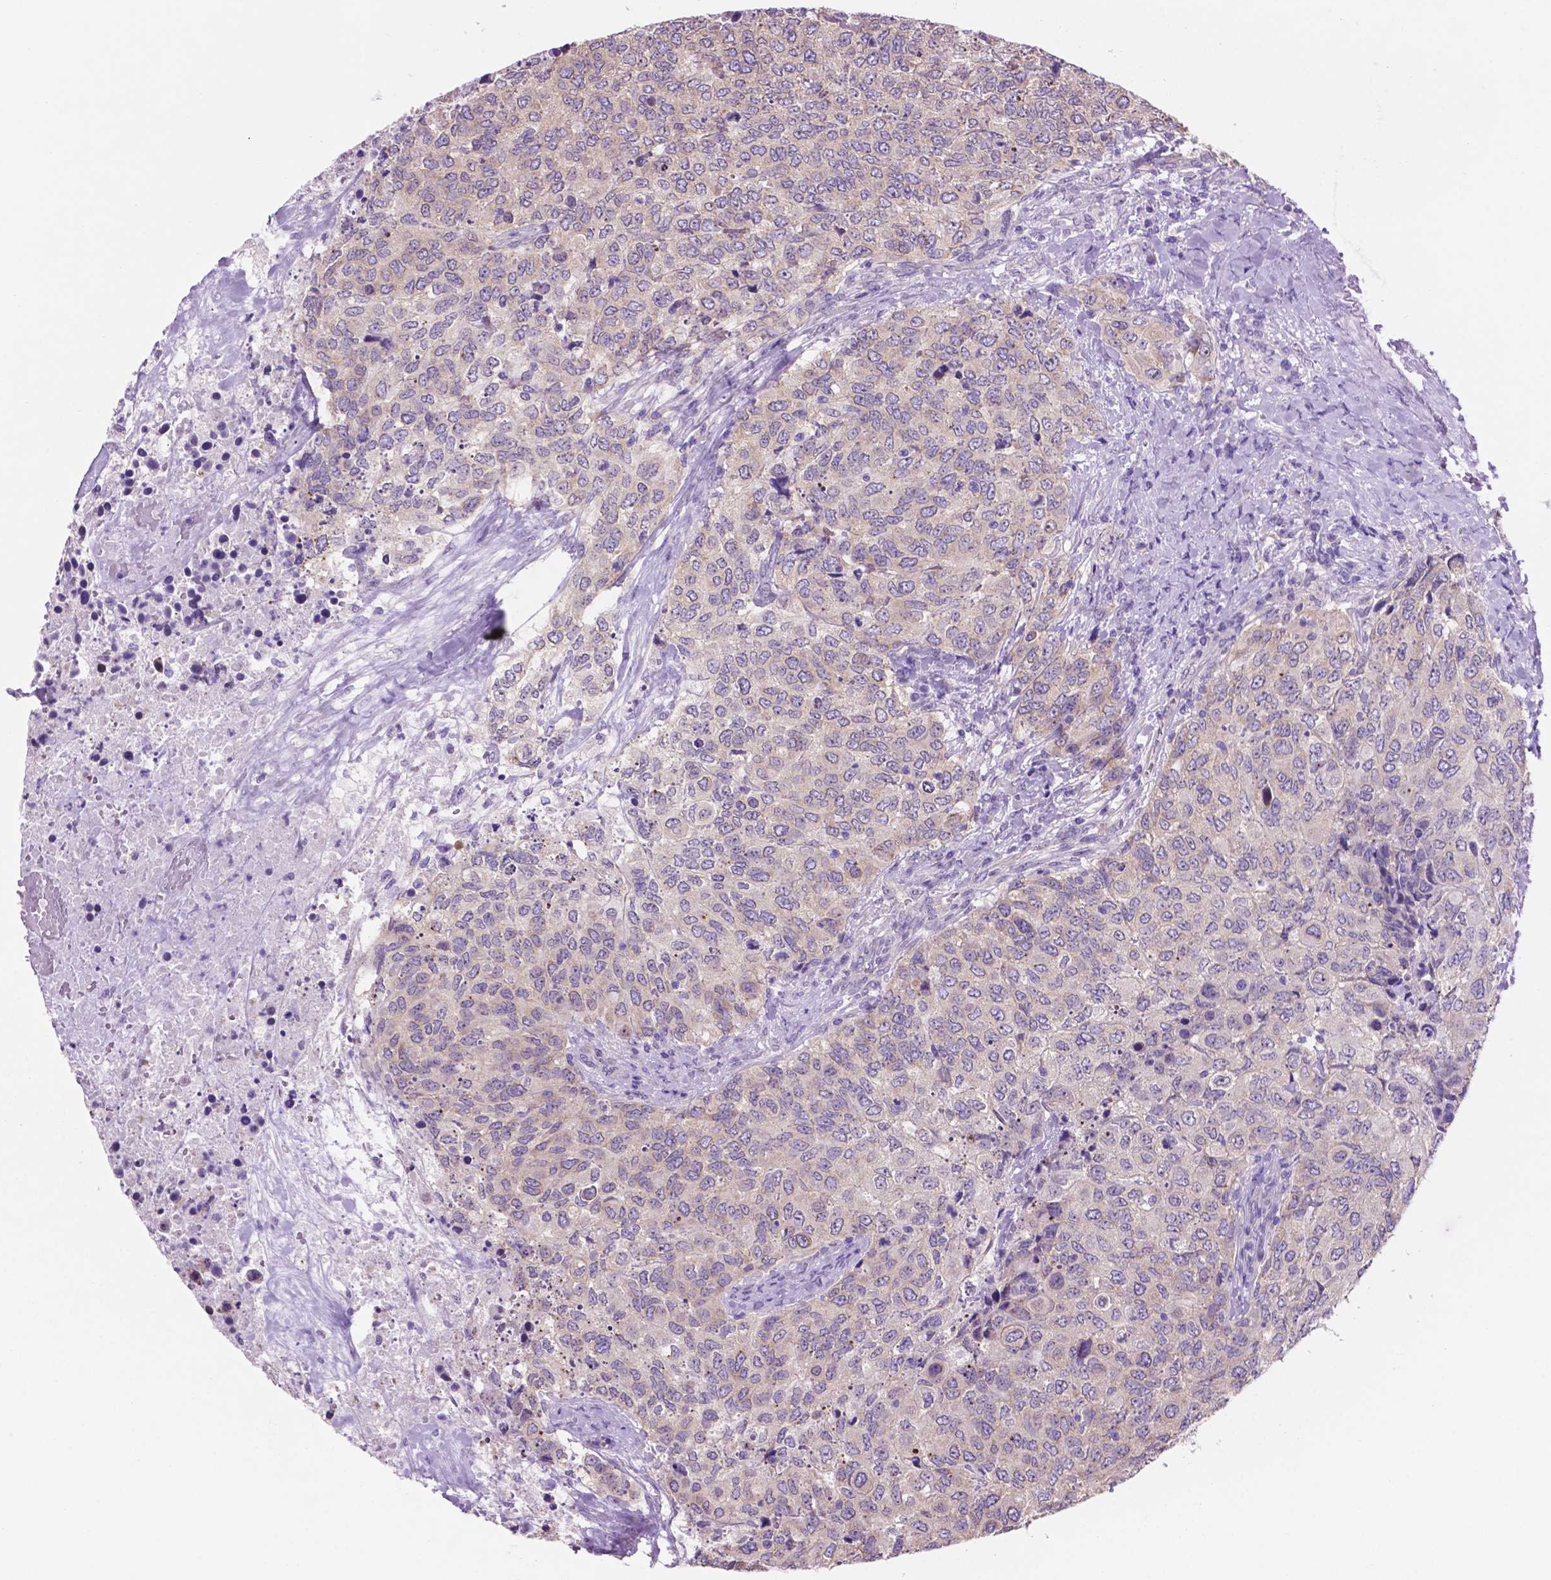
{"staining": {"intensity": "negative", "quantity": "none", "location": "none"}, "tissue": "urothelial cancer", "cell_type": "Tumor cells", "image_type": "cancer", "snomed": [{"axis": "morphology", "description": "Urothelial carcinoma, High grade"}, {"axis": "topography", "description": "Urinary bladder"}], "caption": "DAB immunohistochemical staining of urothelial cancer demonstrates no significant expression in tumor cells.", "gene": "SPDYA", "patient": {"sex": "female", "age": 78}}